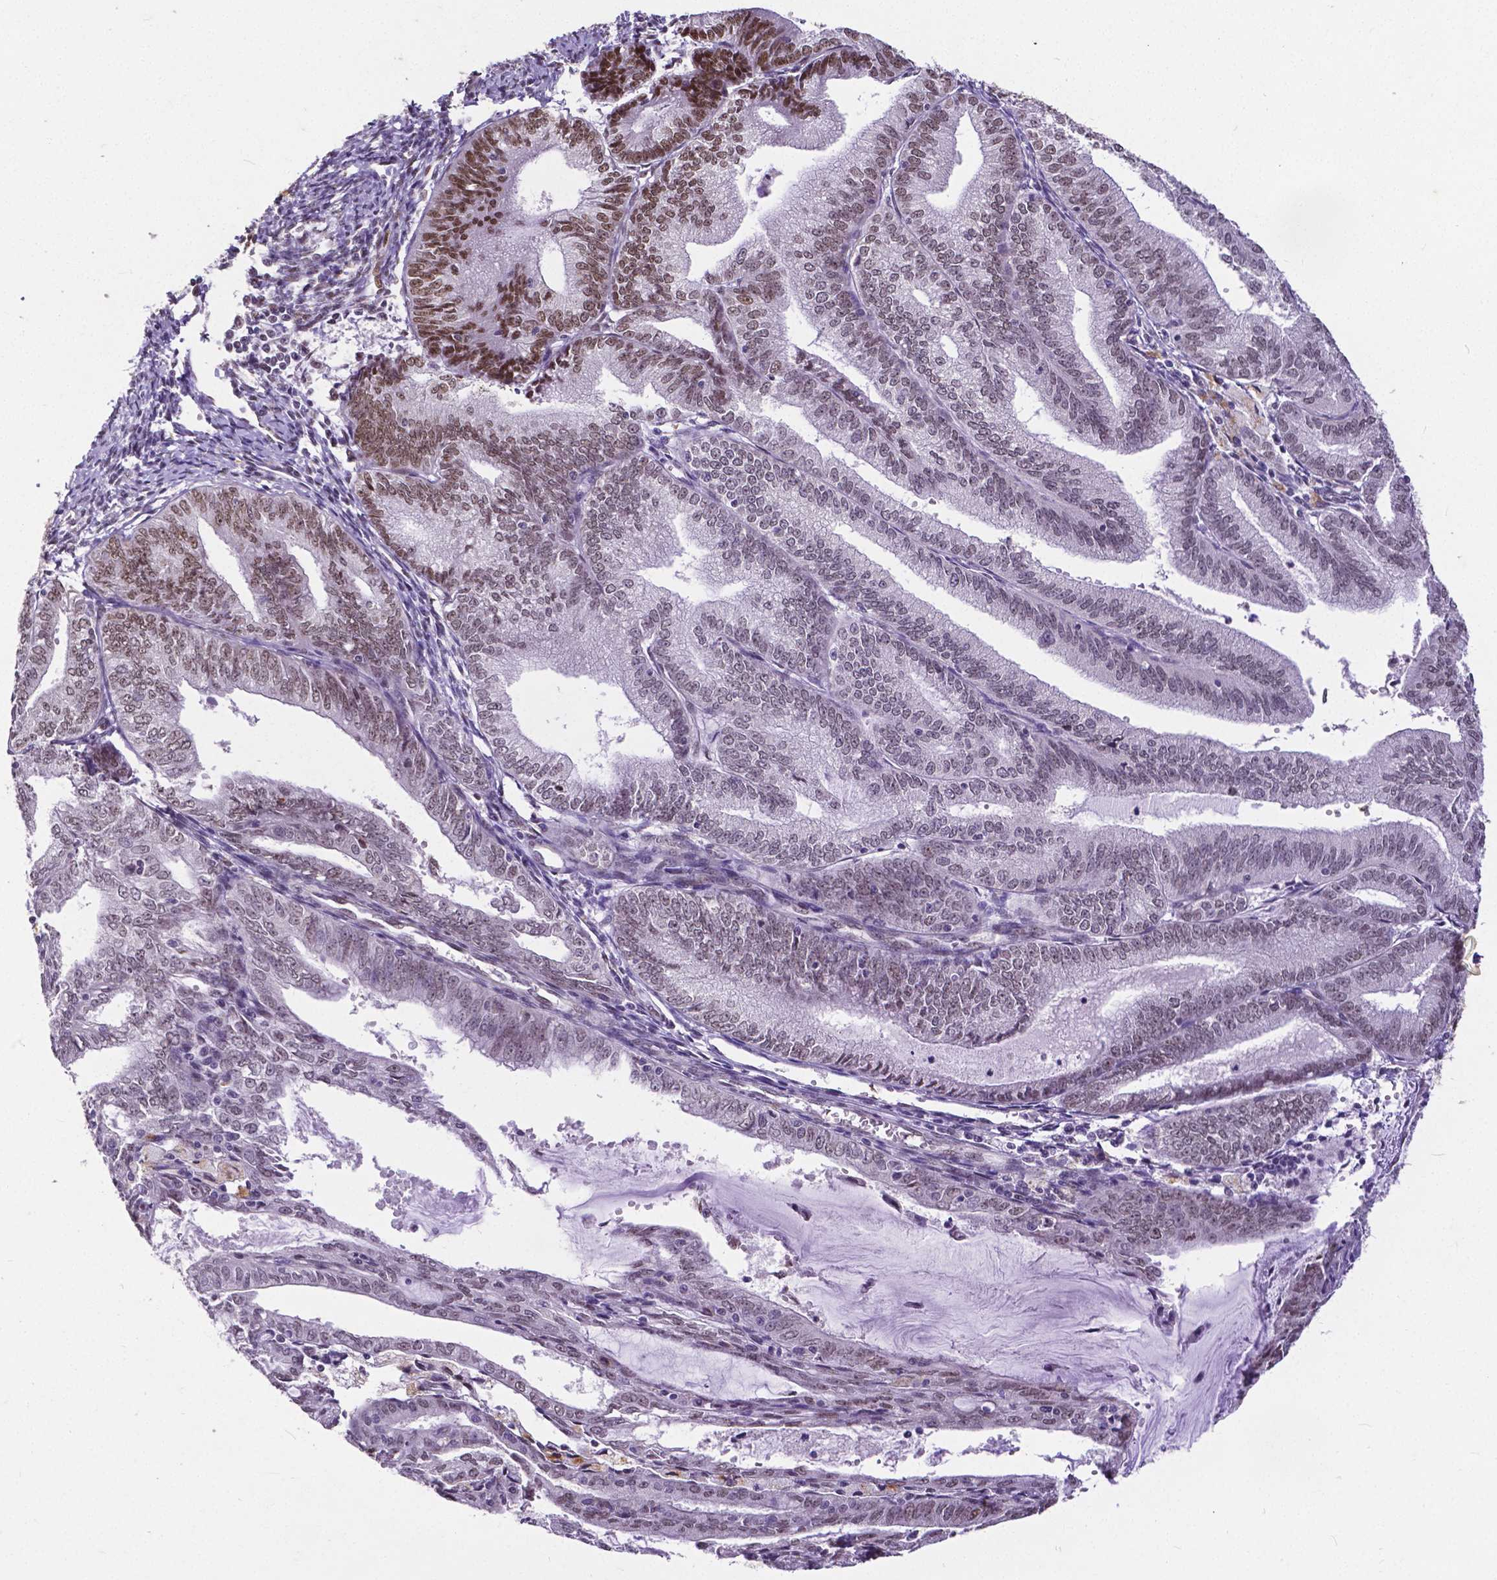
{"staining": {"intensity": "strong", "quantity": "25%-75%", "location": "nuclear"}, "tissue": "endometrial cancer", "cell_type": "Tumor cells", "image_type": "cancer", "snomed": [{"axis": "morphology", "description": "Adenocarcinoma, NOS"}, {"axis": "topography", "description": "Endometrium"}], "caption": "Strong nuclear expression is identified in approximately 25%-75% of tumor cells in endometrial adenocarcinoma.", "gene": "ATRX", "patient": {"sex": "female", "age": 70}}